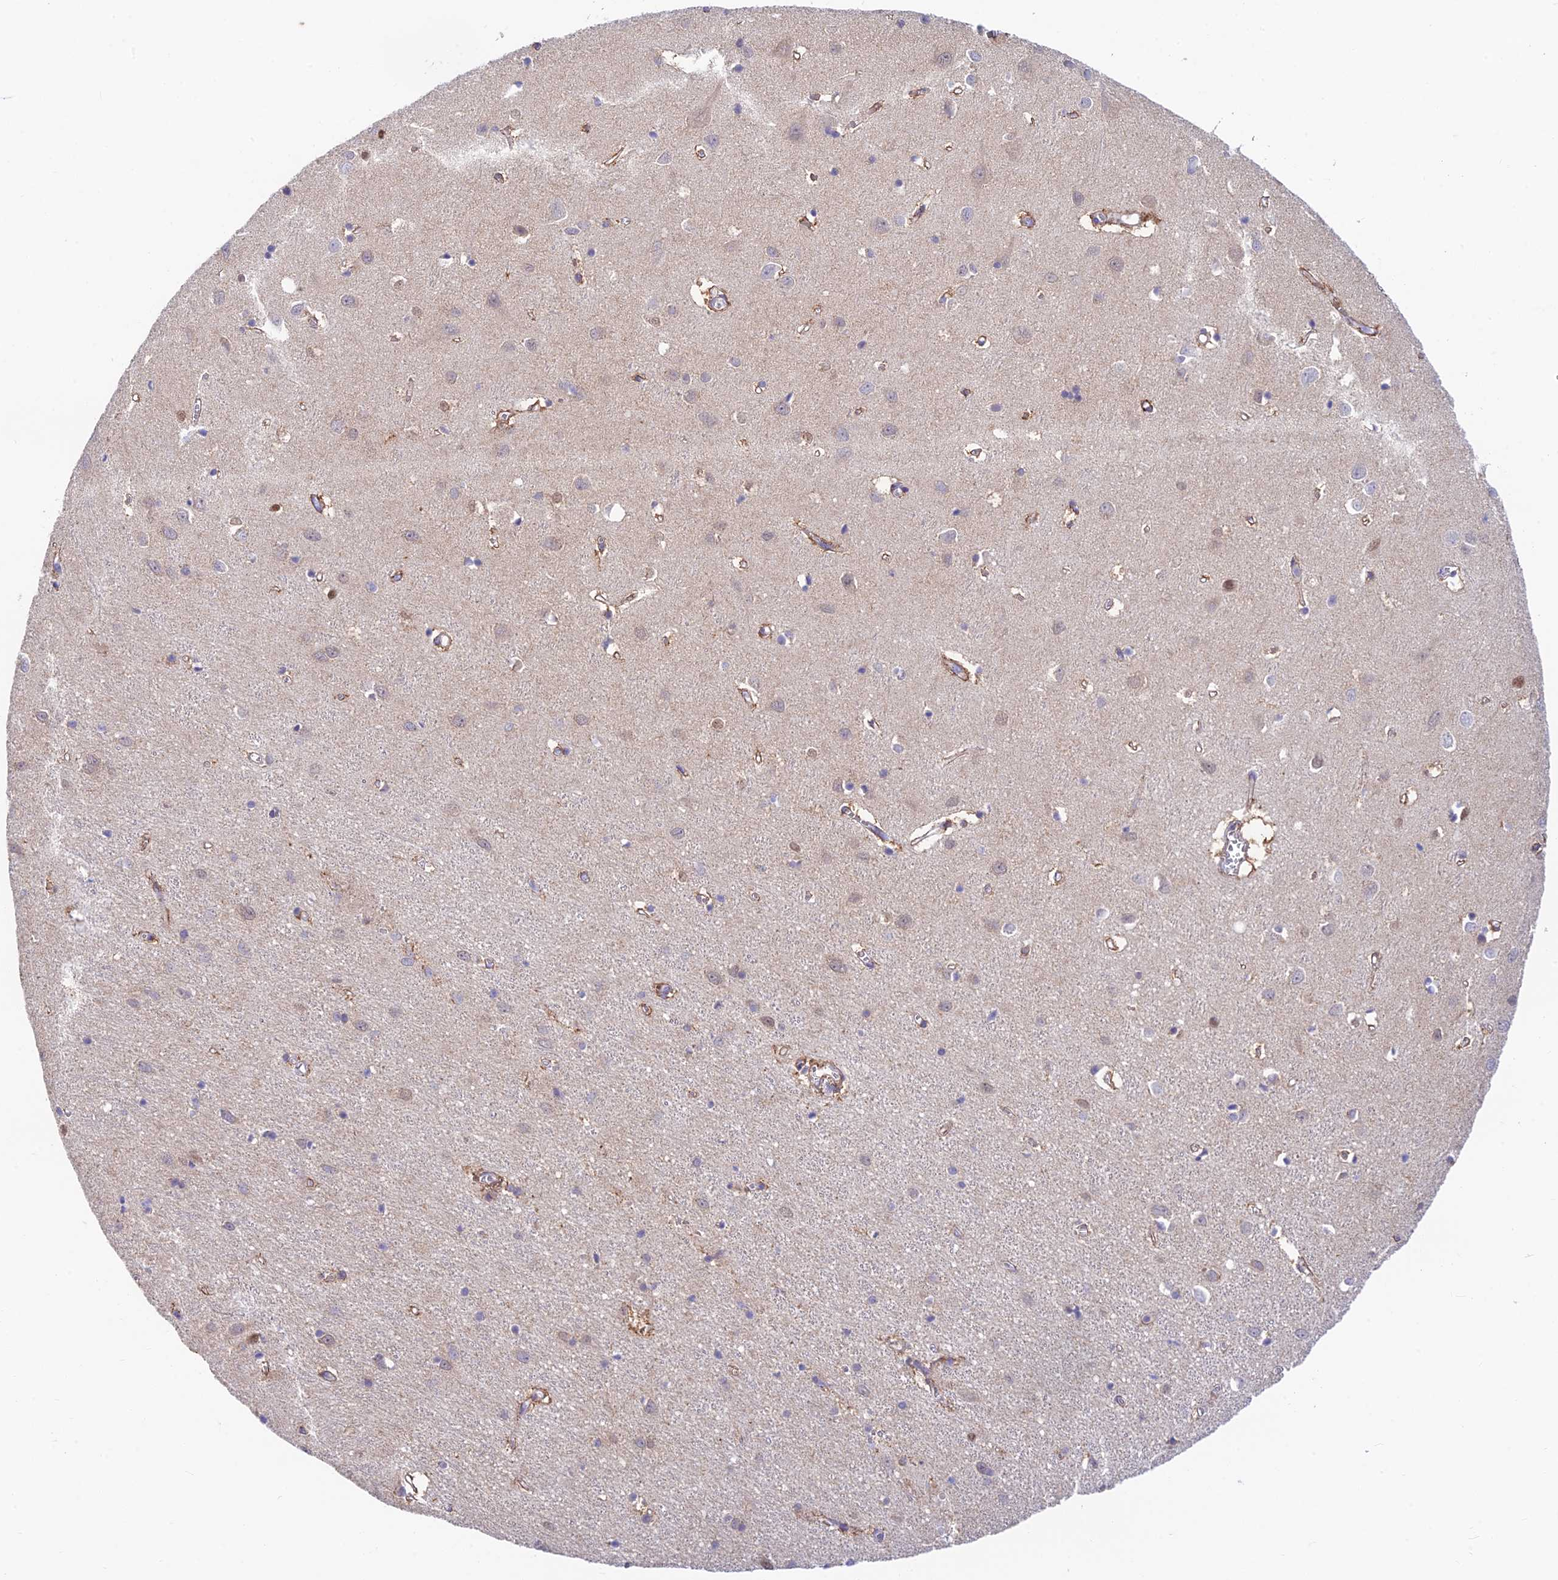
{"staining": {"intensity": "moderate", "quantity": ">75%", "location": "cytoplasmic/membranous"}, "tissue": "cerebral cortex", "cell_type": "Endothelial cells", "image_type": "normal", "snomed": [{"axis": "morphology", "description": "Normal tissue, NOS"}, {"axis": "topography", "description": "Cerebral cortex"}], "caption": "Immunohistochemistry (IHC) histopathology image of normal human cerebral cortex stained for a protein (brown), which shows medium levels of moderate cytoplasmic/membranous staining in approximately >75% of endothelial cells.", "gene": "ANKRD50", "patient": {"sex": "female", "age": 64}}